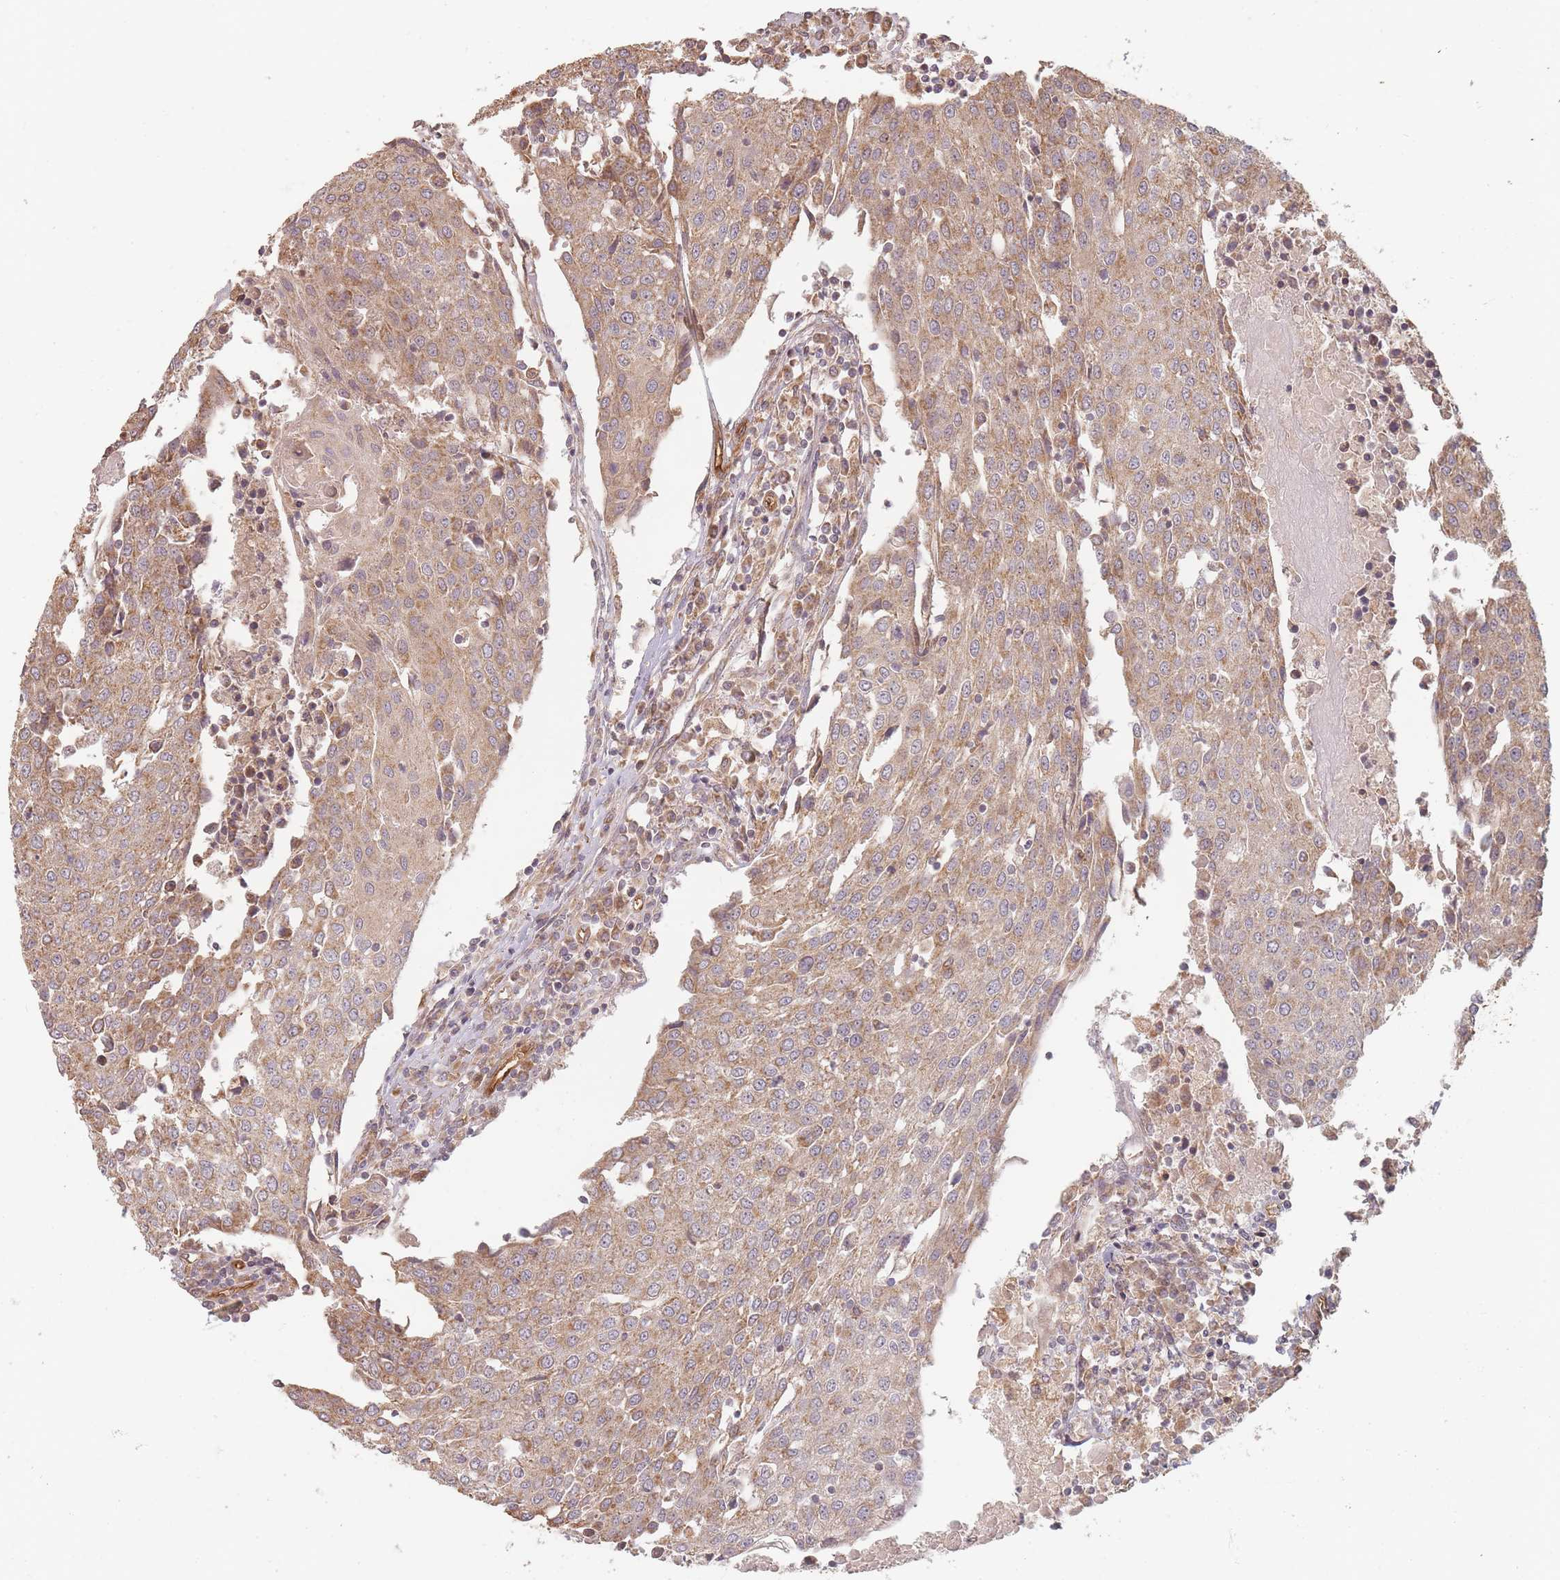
{"staining": {"intensity": "weak", "quantity": ">75%", "location": "cytoplasmic/membranous"}, "tissue": "urothelial cancer", "cell_type": "Tumor cells", "image_type": "cancer", "snomed": [{"axis": "morphology", "description": "Urothelial carcinoma, High grade"}, {"axis": "topography", "description": "Urinary bladder"}], "caption": "The immunohistochemical stain shows weak cytoplasmic/membranous expression in tumor cells of urothelial cancer tissue.", "gene": "MRPS6", "patient": {"sex": "female", "age": 85}}